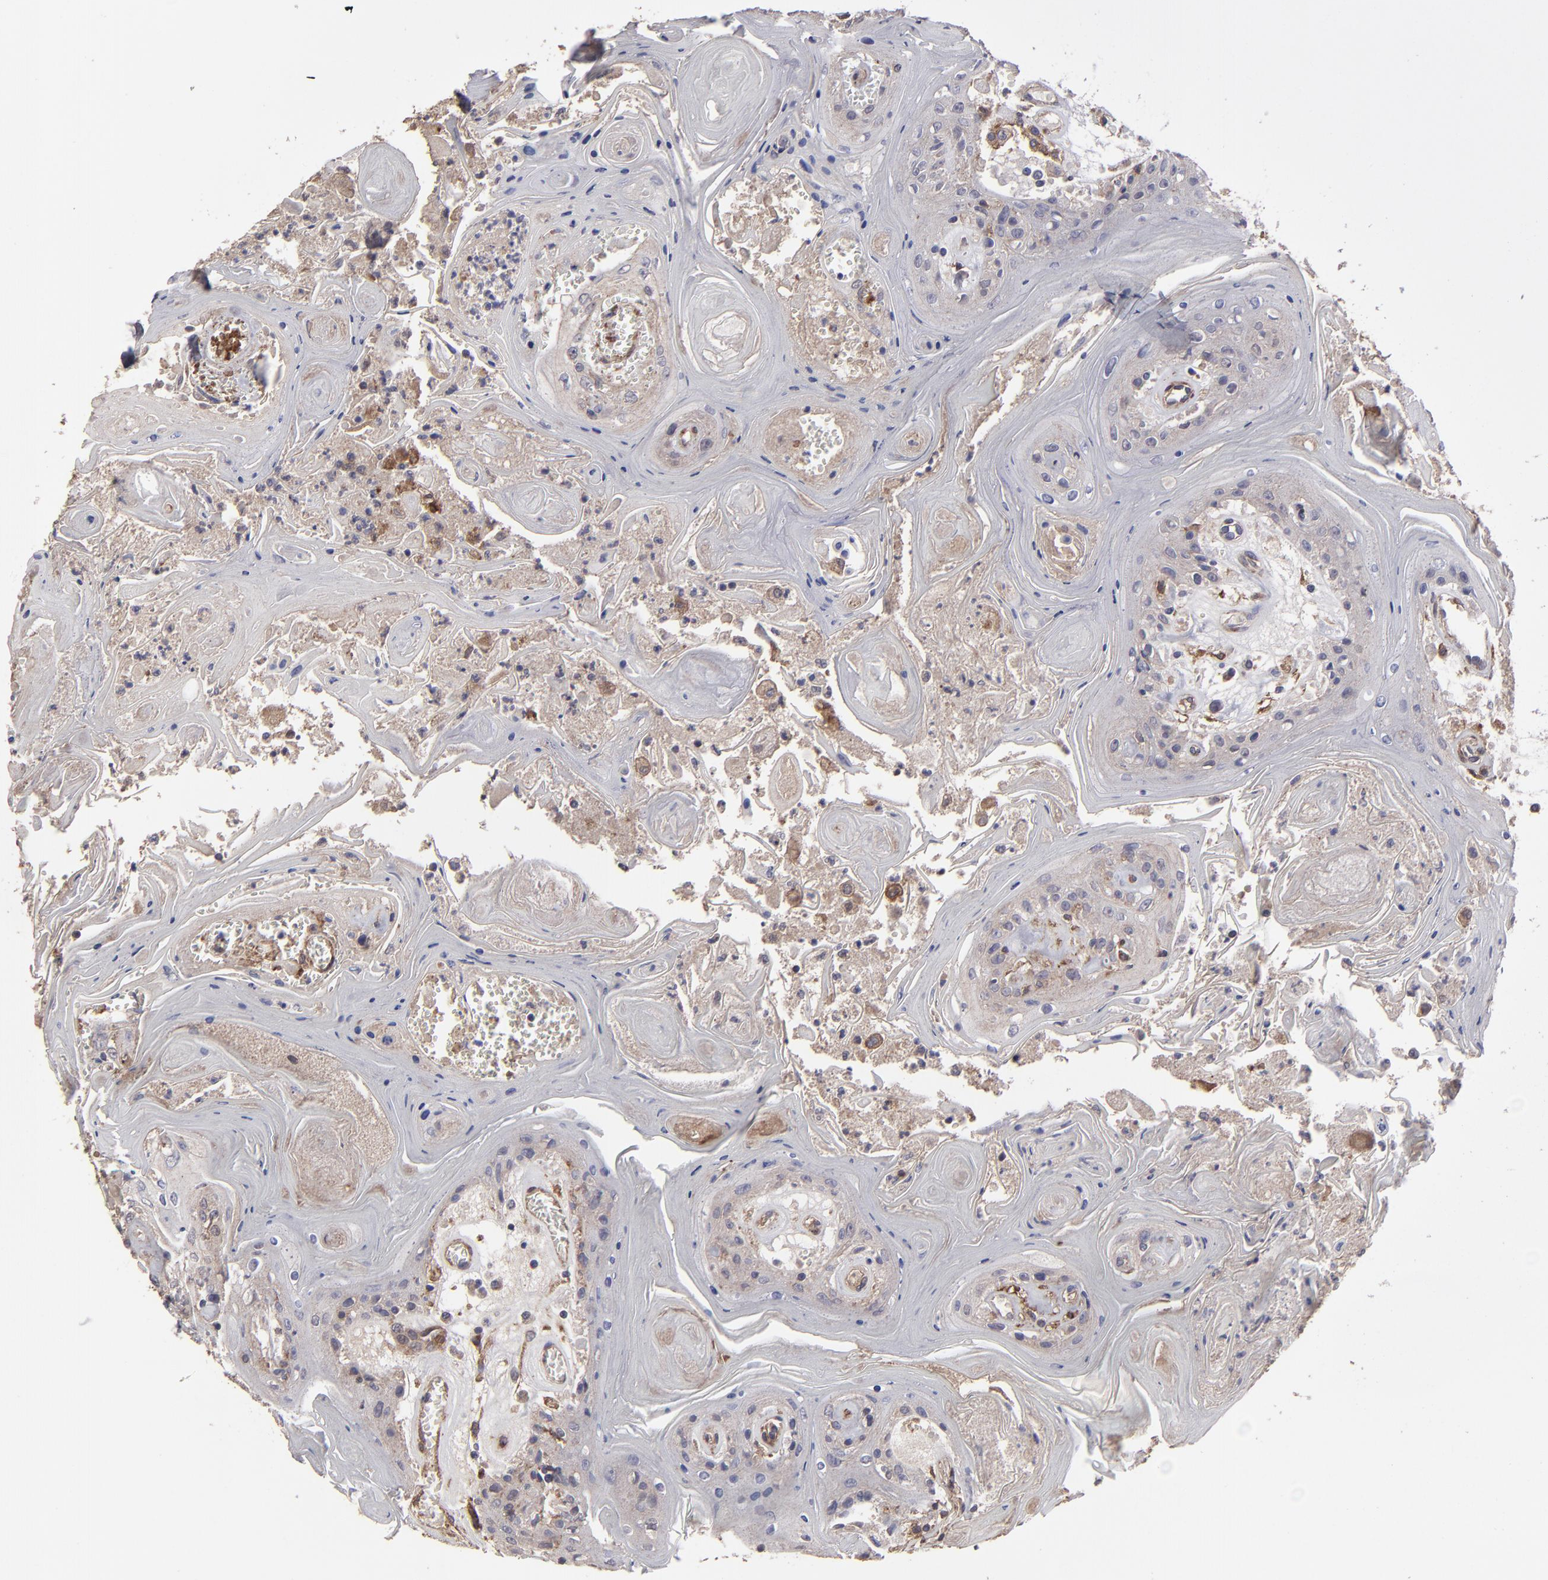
{"staining": {"intensity": "moderate", "quantity": "25%-75%", "location": "cytoplasmic/membranous"}, "tissue": "head and neck cancer", "cell_type": "Tumor cells", "image_type": "cancer", "snomed": [{"axis": "morphology", "description": "Squamous cell carcinoma, NOS"}, {"axis": "topography", "description": "Oral tissue"}, {"axis": "topography", "description": "Head-Neck"}], "caption": "Immunohistochemical staining of head and neck squamous cell carcinoma reveals moderate cytoplasmic/membranous protein positivity in about 25%-75% of tumor cells. (IHC, brightfield microscopy, high magnification).", "gene": "ITGB5", "patient": {"sex": "female", "age": 76}}